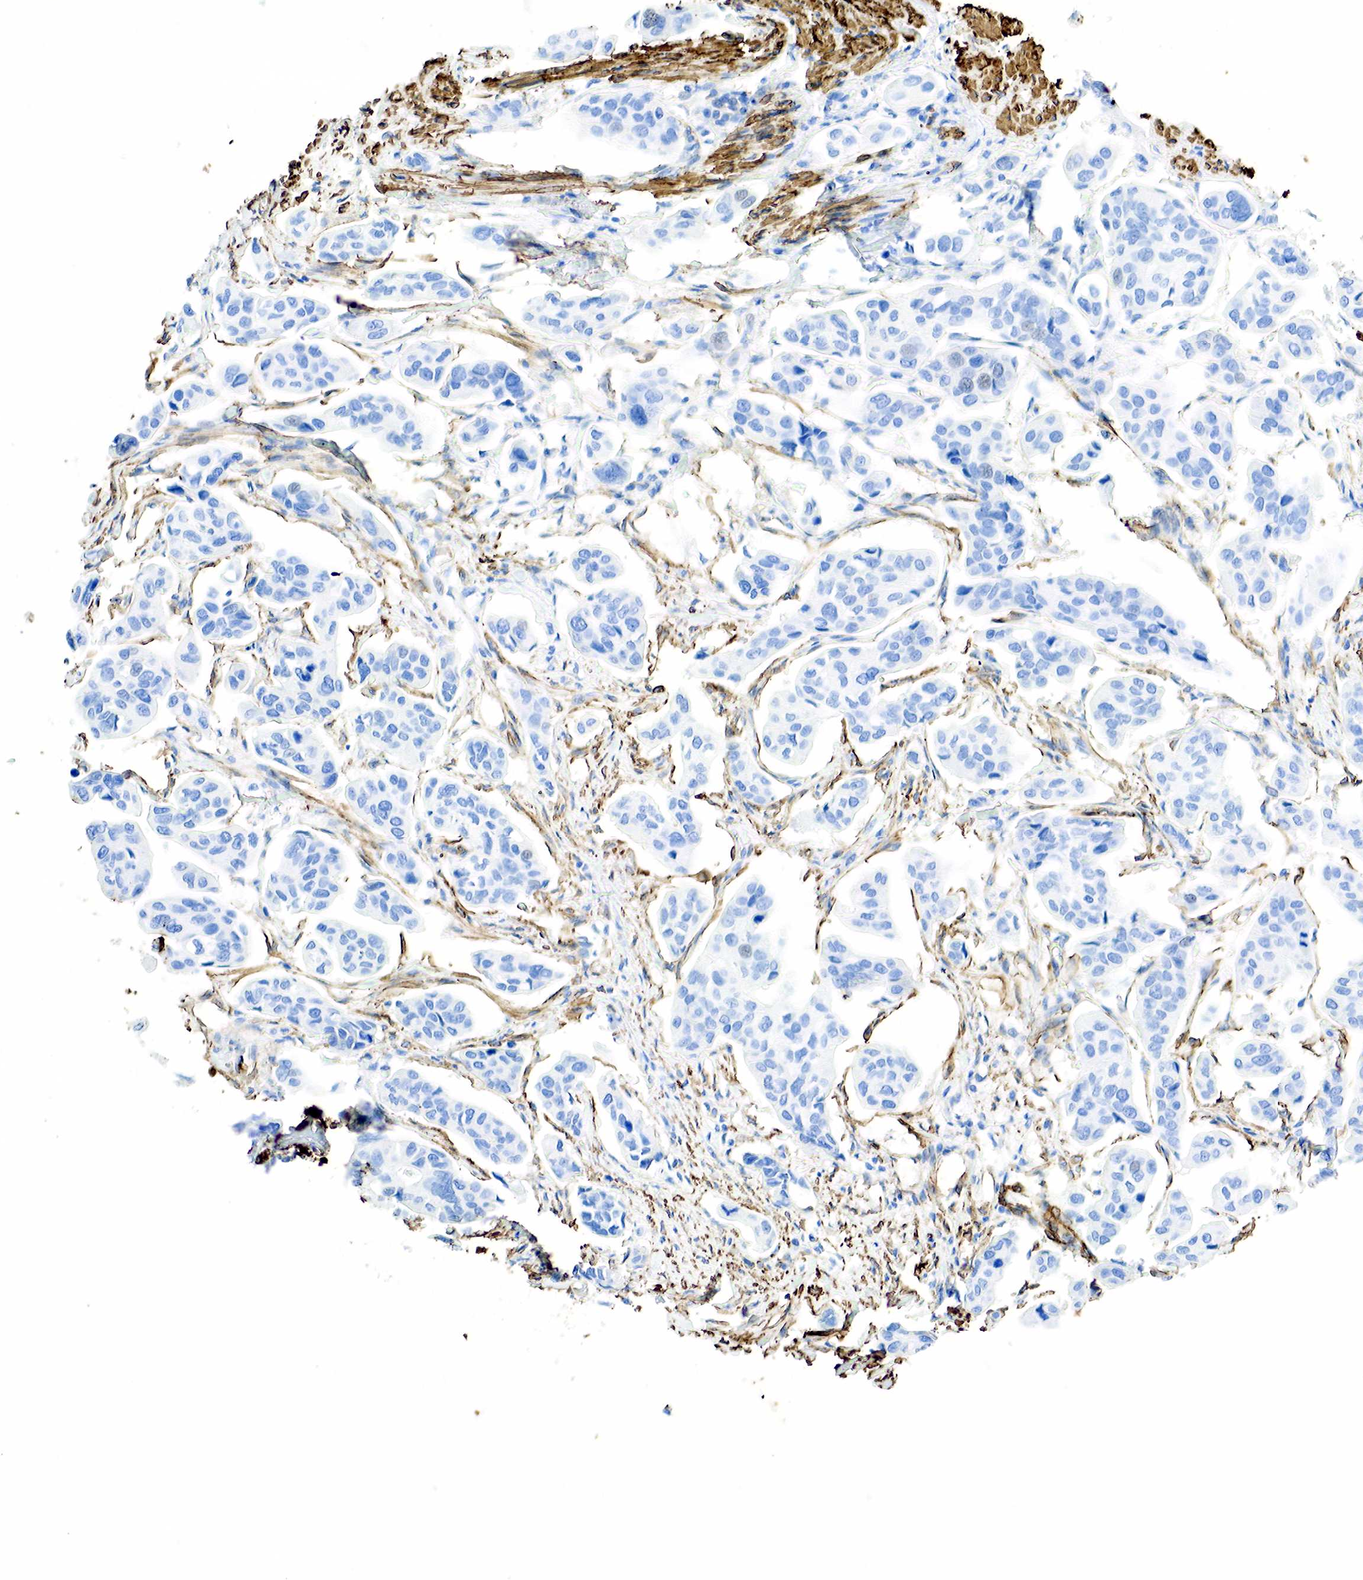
{"staining": {"intensity": "negative", "quantity": "none", "location": "none"}, "tissue": "urothelial cancer", "cell_type": "Tumor cells", "image_type": "cancer", "snomed": [{"axis": "morphology", "description": "Adenocarcinoma, NOS"}, {"axis": "topography", "description": "Urinary bladder"}], "caption": "An IHC micrograph of adenocarcinoma is shown. There is no staining in tumor cells of adenocarcinoma.", "gene": "ACTA1", "patient": {"sex": "male", "age": 61}}